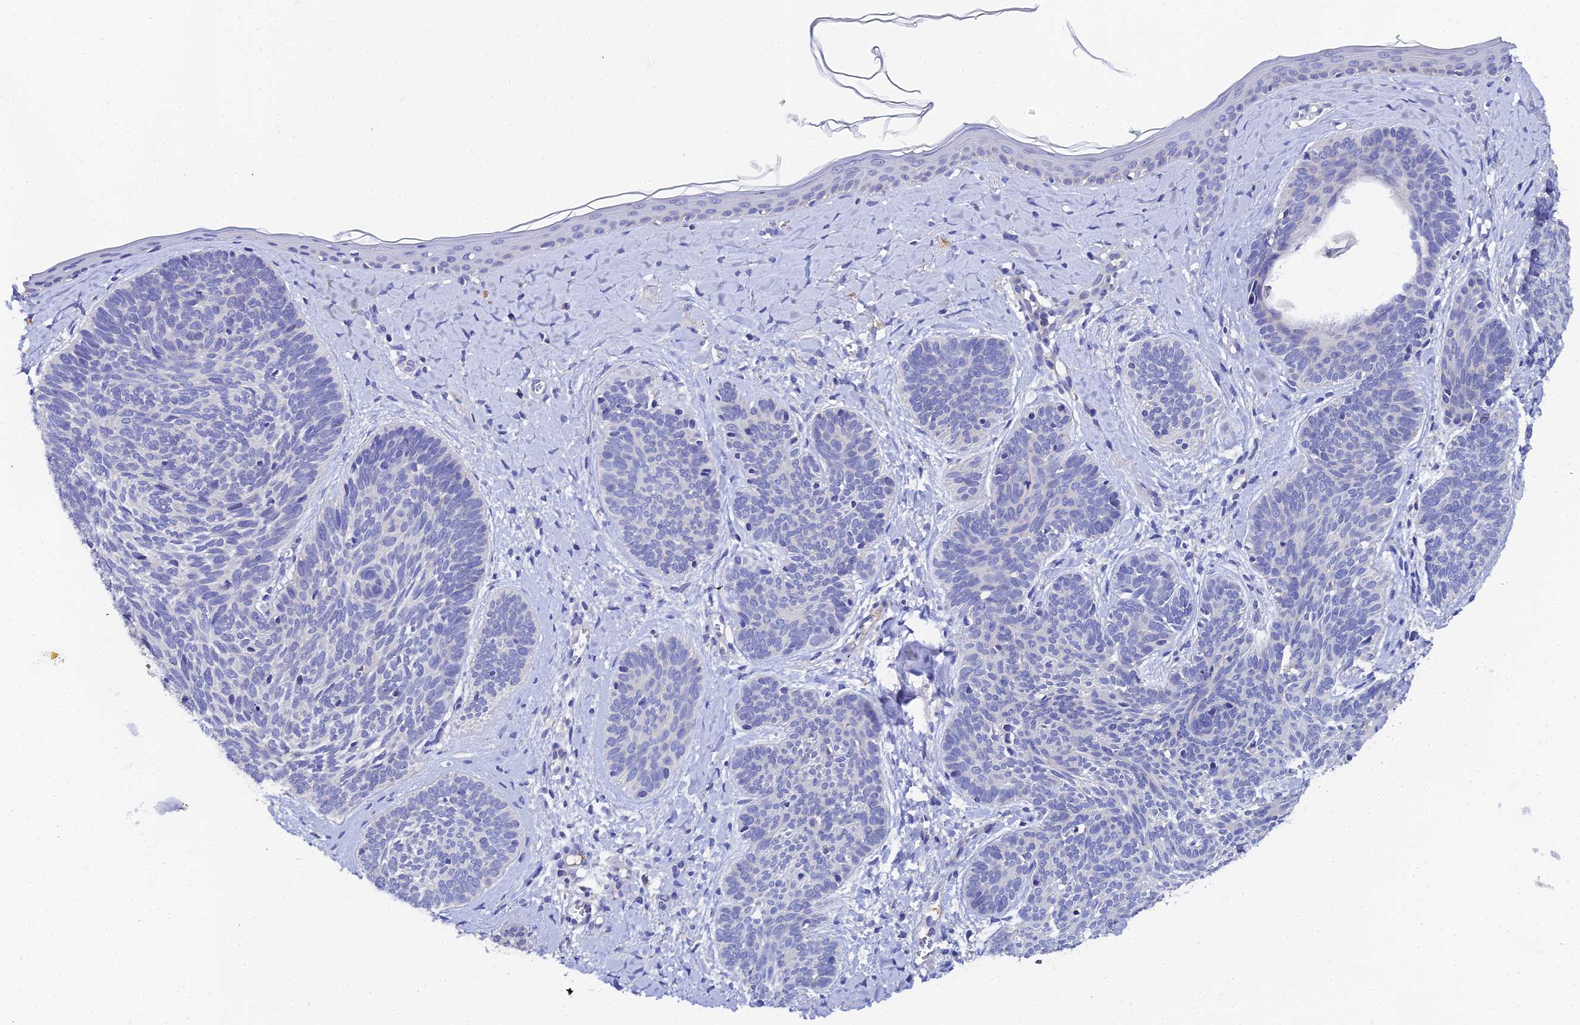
{"staining": {"intensity": "negative", "quantity": "none", "location": "none"}, "tissue": "skin cancer", "cell_type": "Tumor cells", "image_type": "cancer", "snomed": [{"axis": "morphology", "description": "Basal cell carcinoma"}, {"axis": "topography", "description": "Skin"}], "caption": "This is an immunohistochemistry histopathology image of human basal cell carcinoma (skin). There is no expression in tumor cells.", "gene": "UBE2L3", "patient": {"sex": "female", "age": 81}}